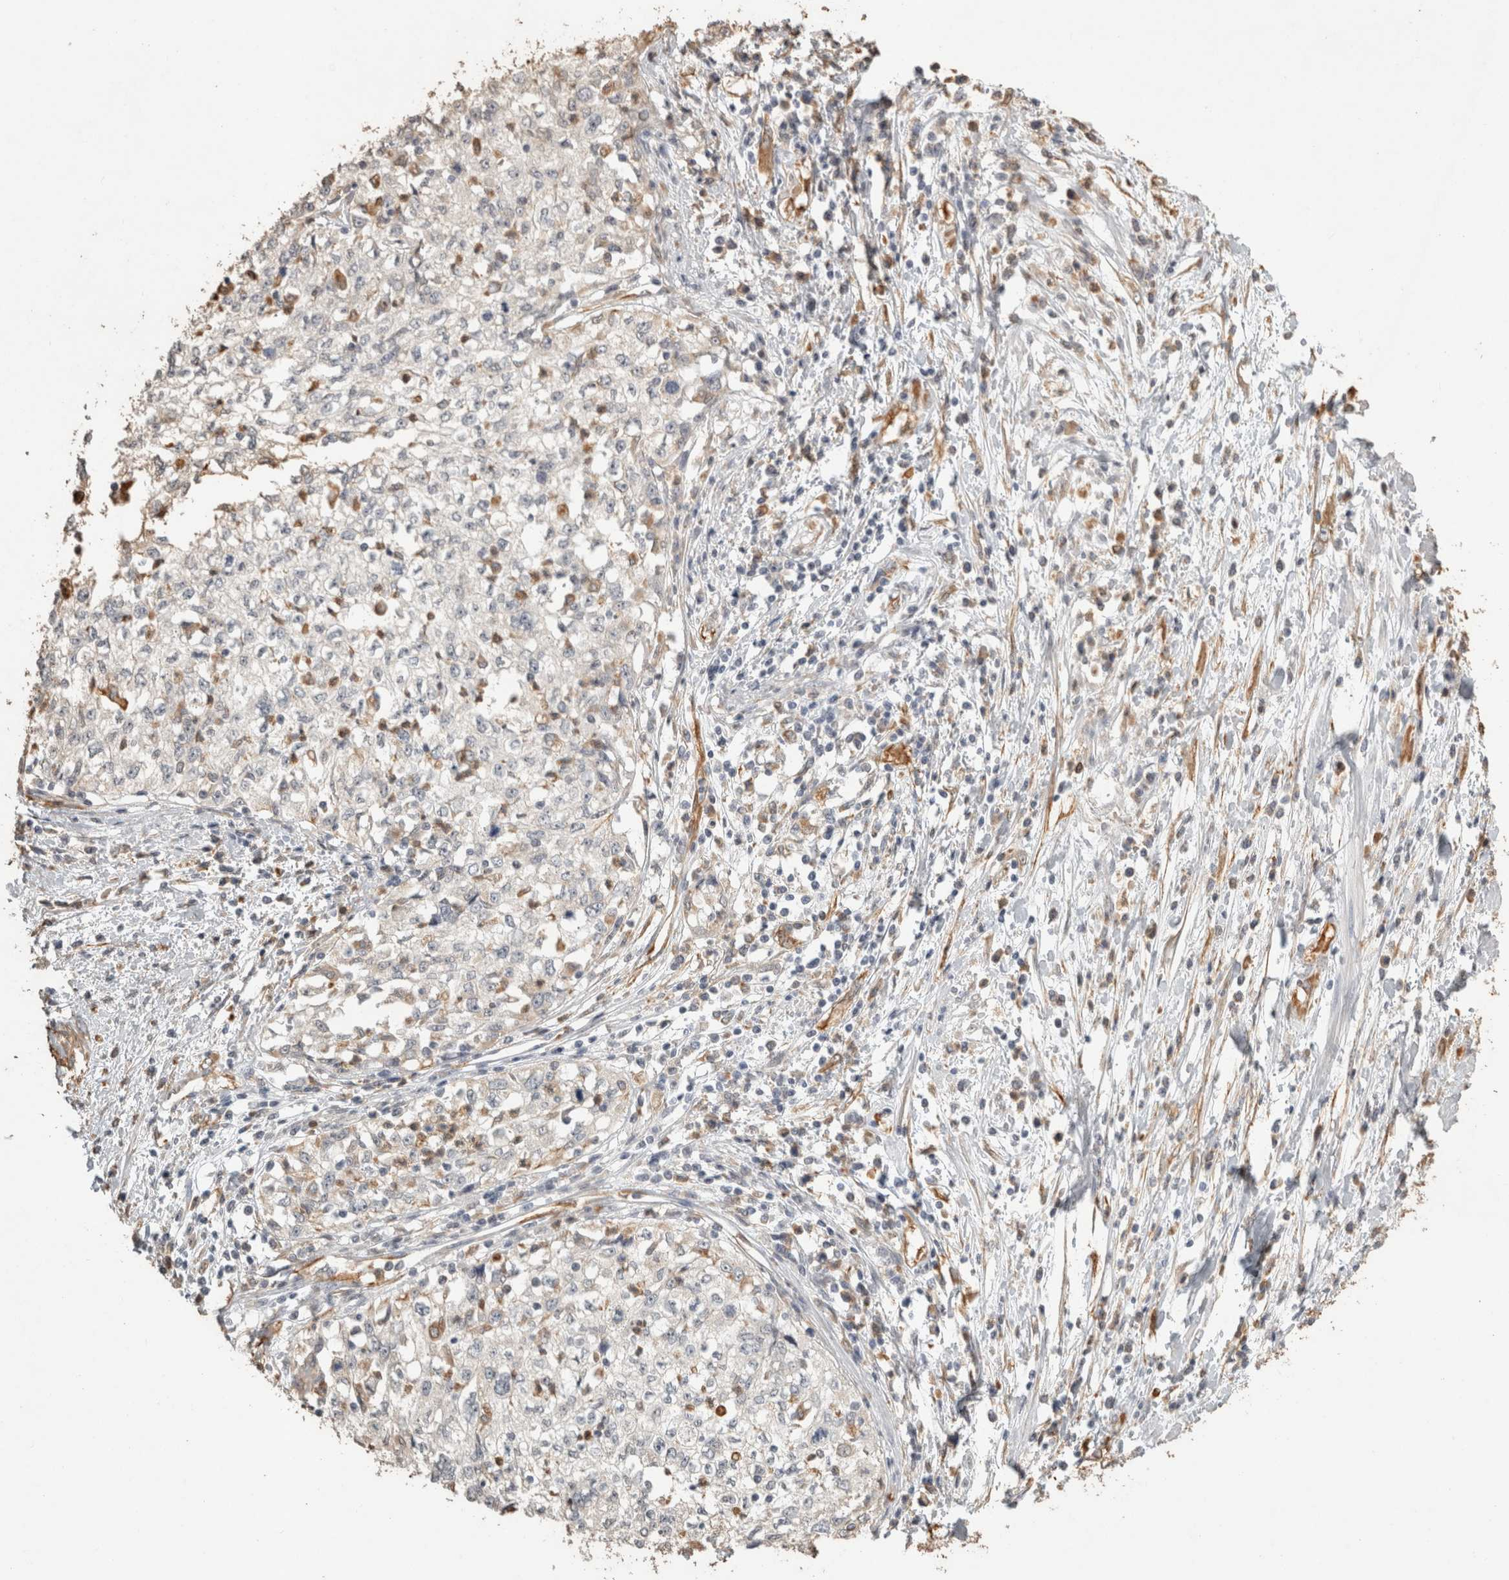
{"staining": {"intensity": "negative", "quantity": "none", "location": "none"}, "tissue": "cervical cancer", "cell_type": "Tumor cells", "image_type": "cancer", "snomed": [{"axis": "morphology", "description": "Squamous cell carcinoma, NOS"}, {"axis": "topography", "description": "Cervix"}], "caption": "IHC histopathology image of cervical squamous cell carcinoma stained for a protein (brown), which reveals no expression in tumor cells. Brightfield microscopy of immunohistochemistry stained with DAB (3,3'-diaminobenzidine) (brown) and hematoxylin (blue), captured at high magnification.", "gene": "REPS2", "patient": {"sex": "female", "age": 57}}